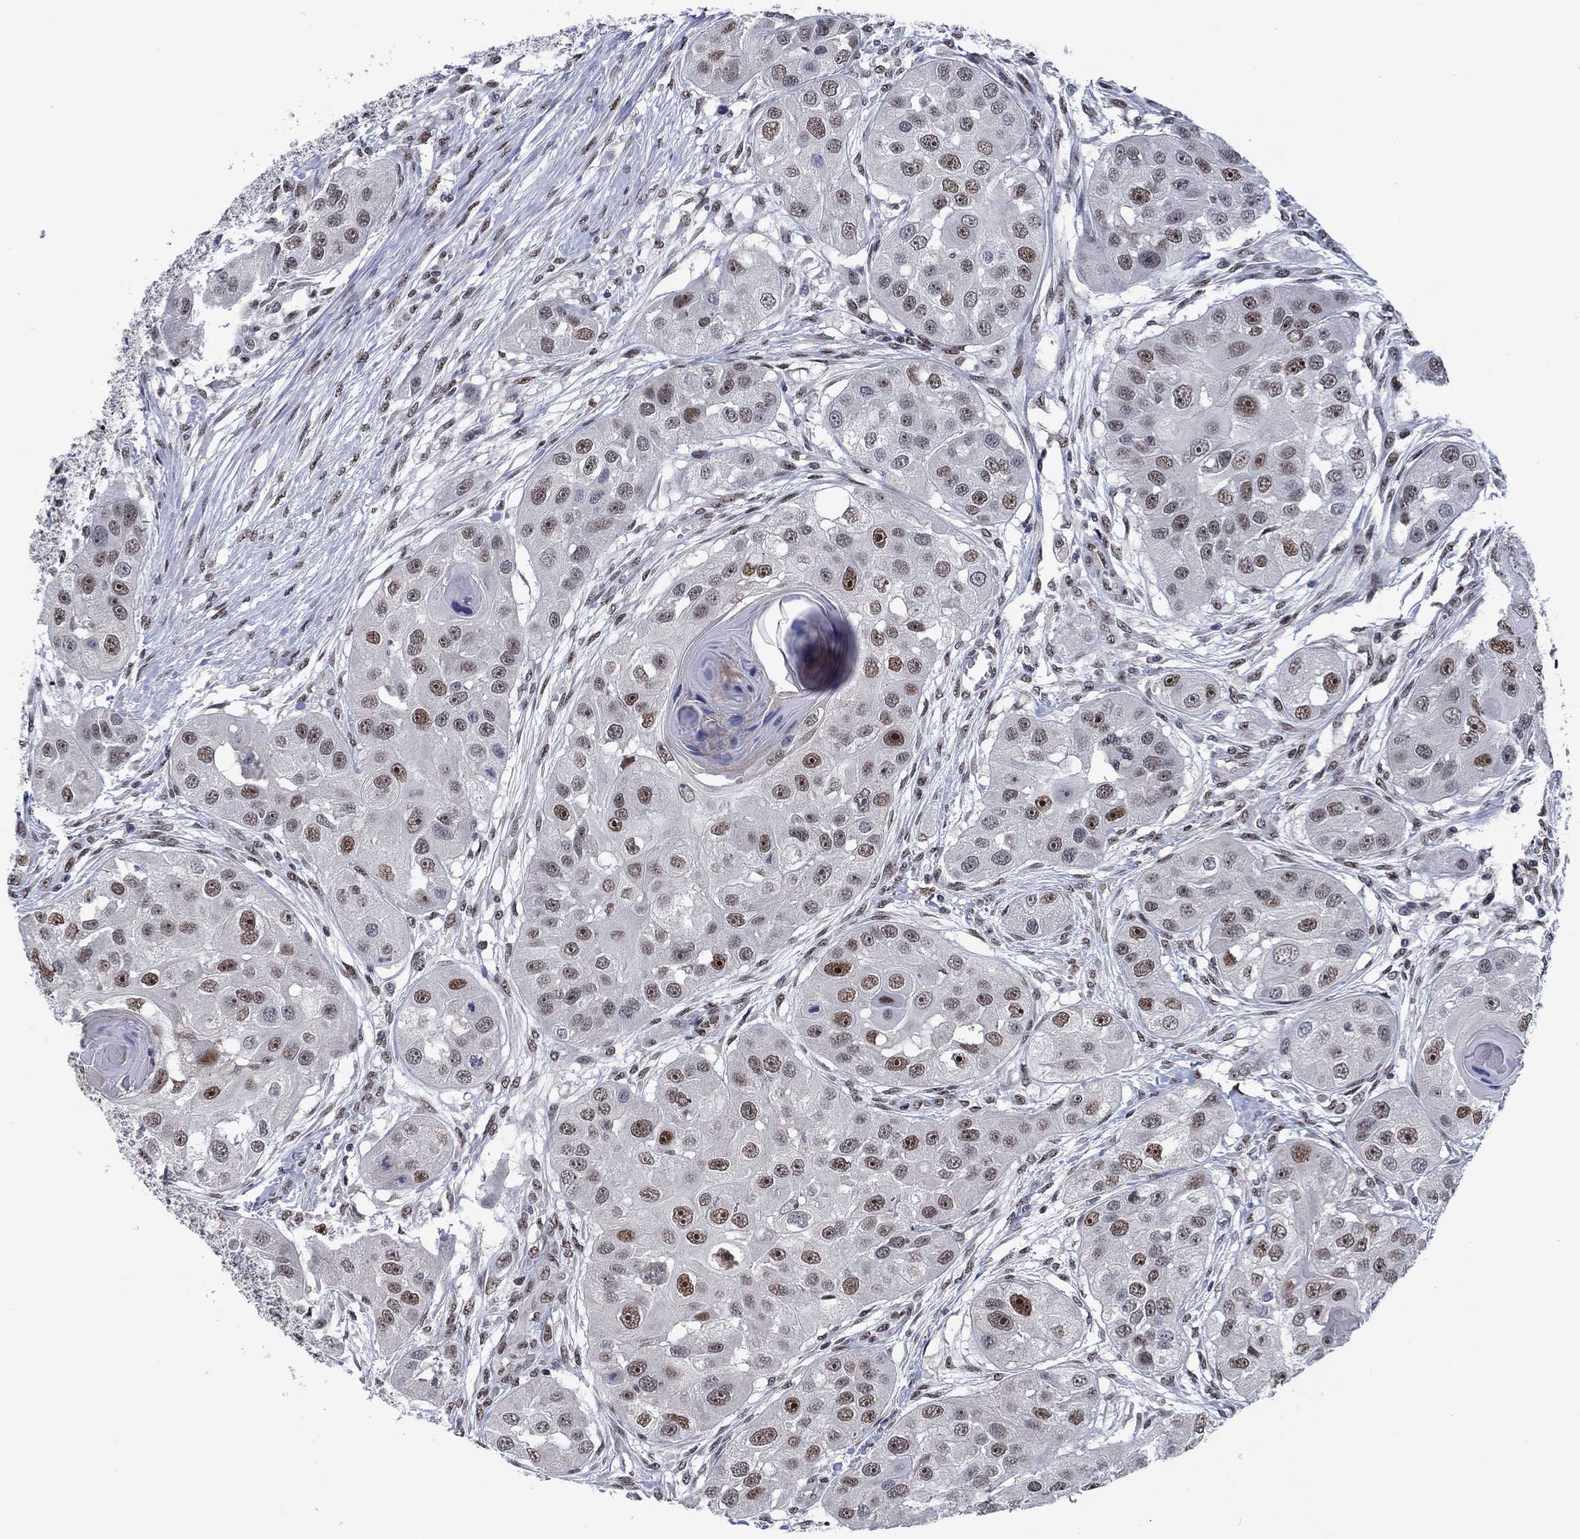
{"staining": {"intensity": "strong", "quantity": "25%-75%", "location": "nuclear"}, "tissue": "head and neck cancer", "cell_type": "Tumor cells", "image_type": "cancer", "snomed": [{"axis": "morphology", "description": "Normal tissue, NOS"}, {"axis": "morphology", "description": "Squamous cell carcinoma, NOS"}, {"axis": "topography", "description": "Skeletal muscle"}, {"axis": "topography", "description": "Head-Neck"}], "caption": "Tumor cells reveal high levels of strong nuclear staining in approximately 25%-75% of cells in human head and neck cancer. The staining was performed using DAB (3,3'-diaminobenzidine) to visualize the protein expression in brown, while the nuclei were stained in blue with hematoxylin (Magnification: 20x).", "gene": "HTN1", "patient": {"sex": "male", "age": 51}}